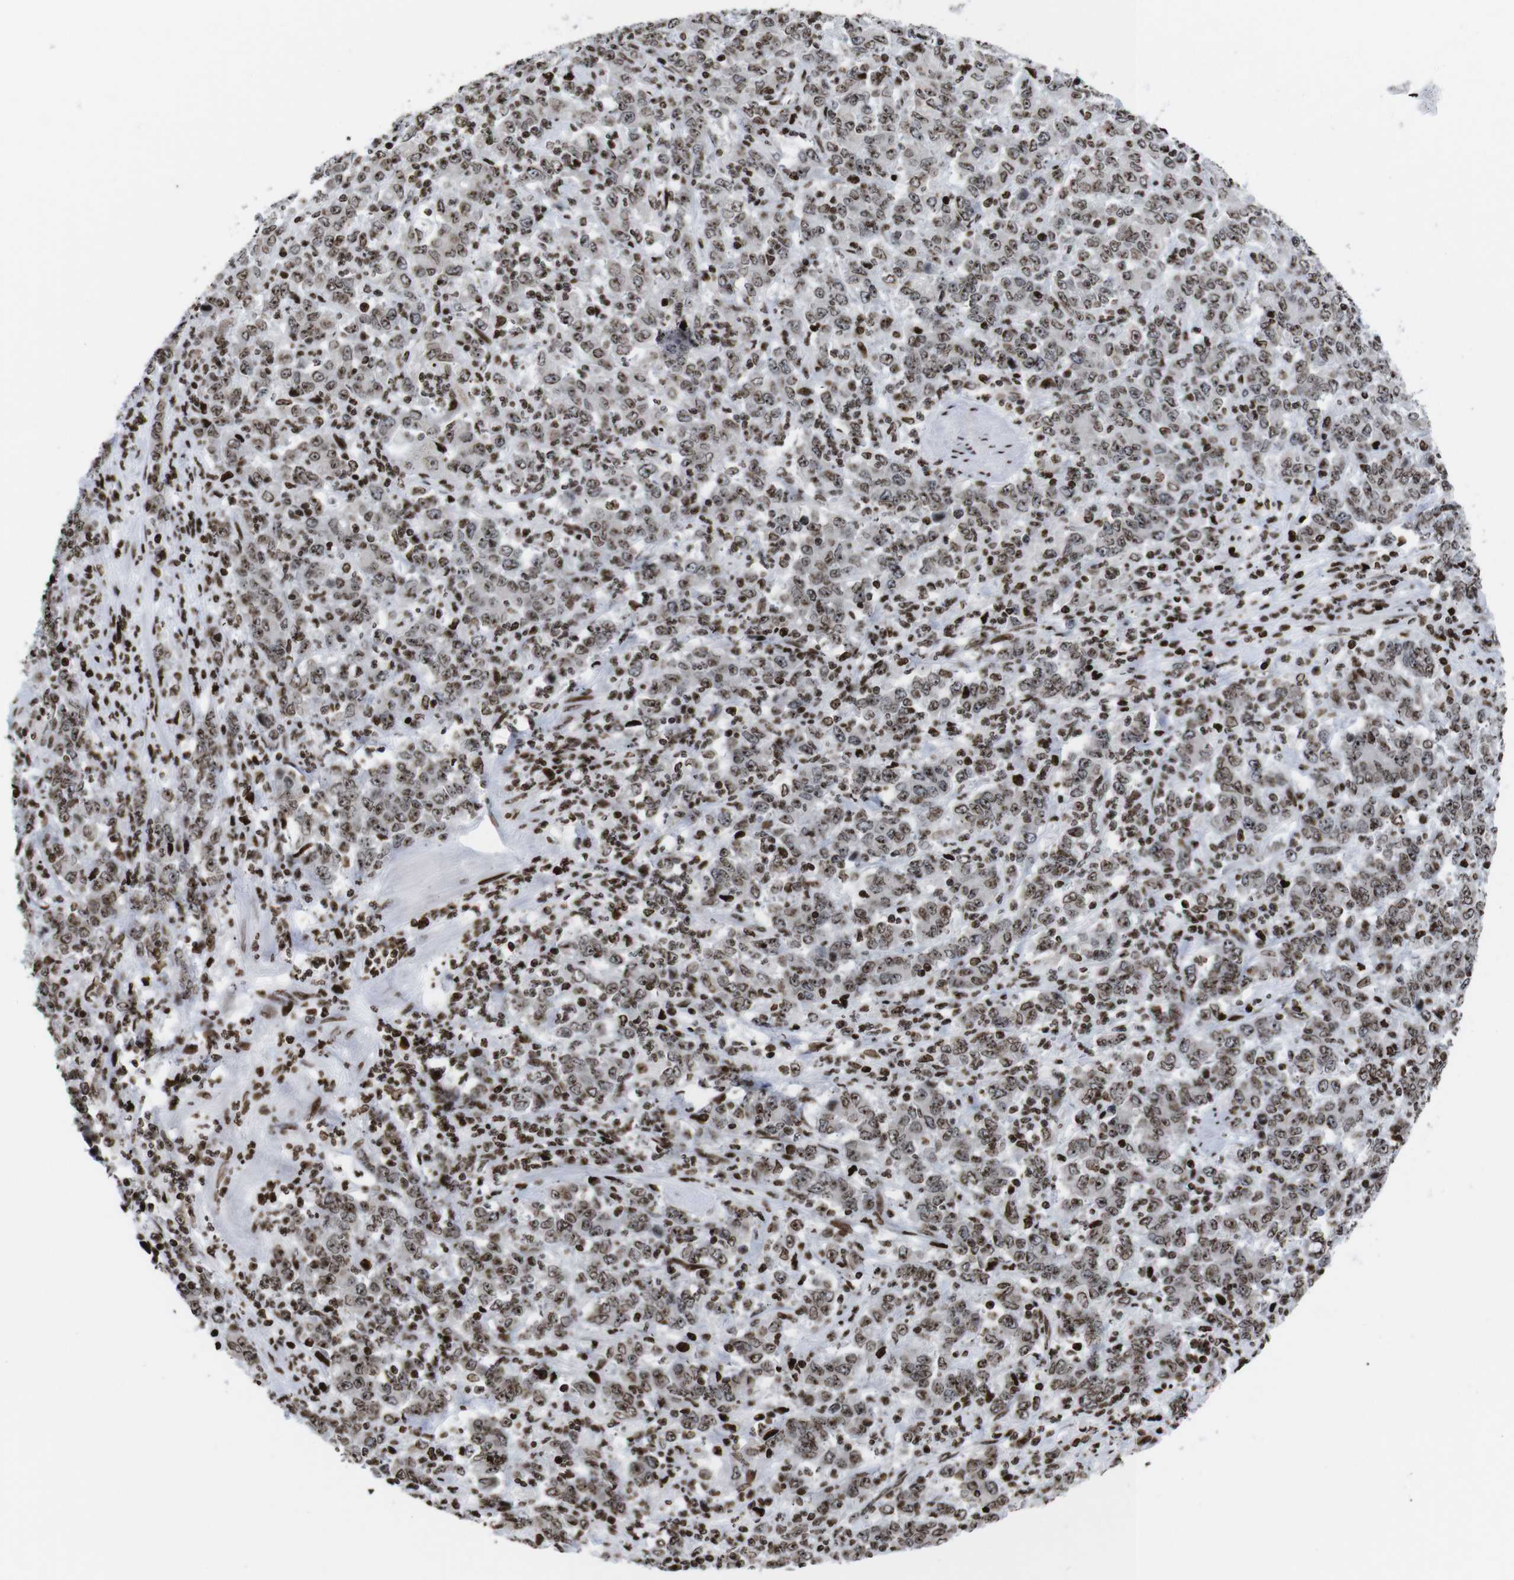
{"staining": {"intensity": "moderate", "quantity": ">75%", "location": "nuclear"}, "tissue": "stomach cancer", "cell_type": "Tumor cells", "image_type": "cancer", "snomed": [{"axis": "morphology", "description": "Adenocarcinoma, NOS"}, {"axis": "topography", "description": "Stomach, lower"}], "caption": "IHC image of human stomach adenocarcinoma stained for a protein (brown), which reveals medium levels of moderate nuclear staining in about >75% of tumor cells.", "gene": "H1-4", "patient": {"sex": "female", "age": 71}}